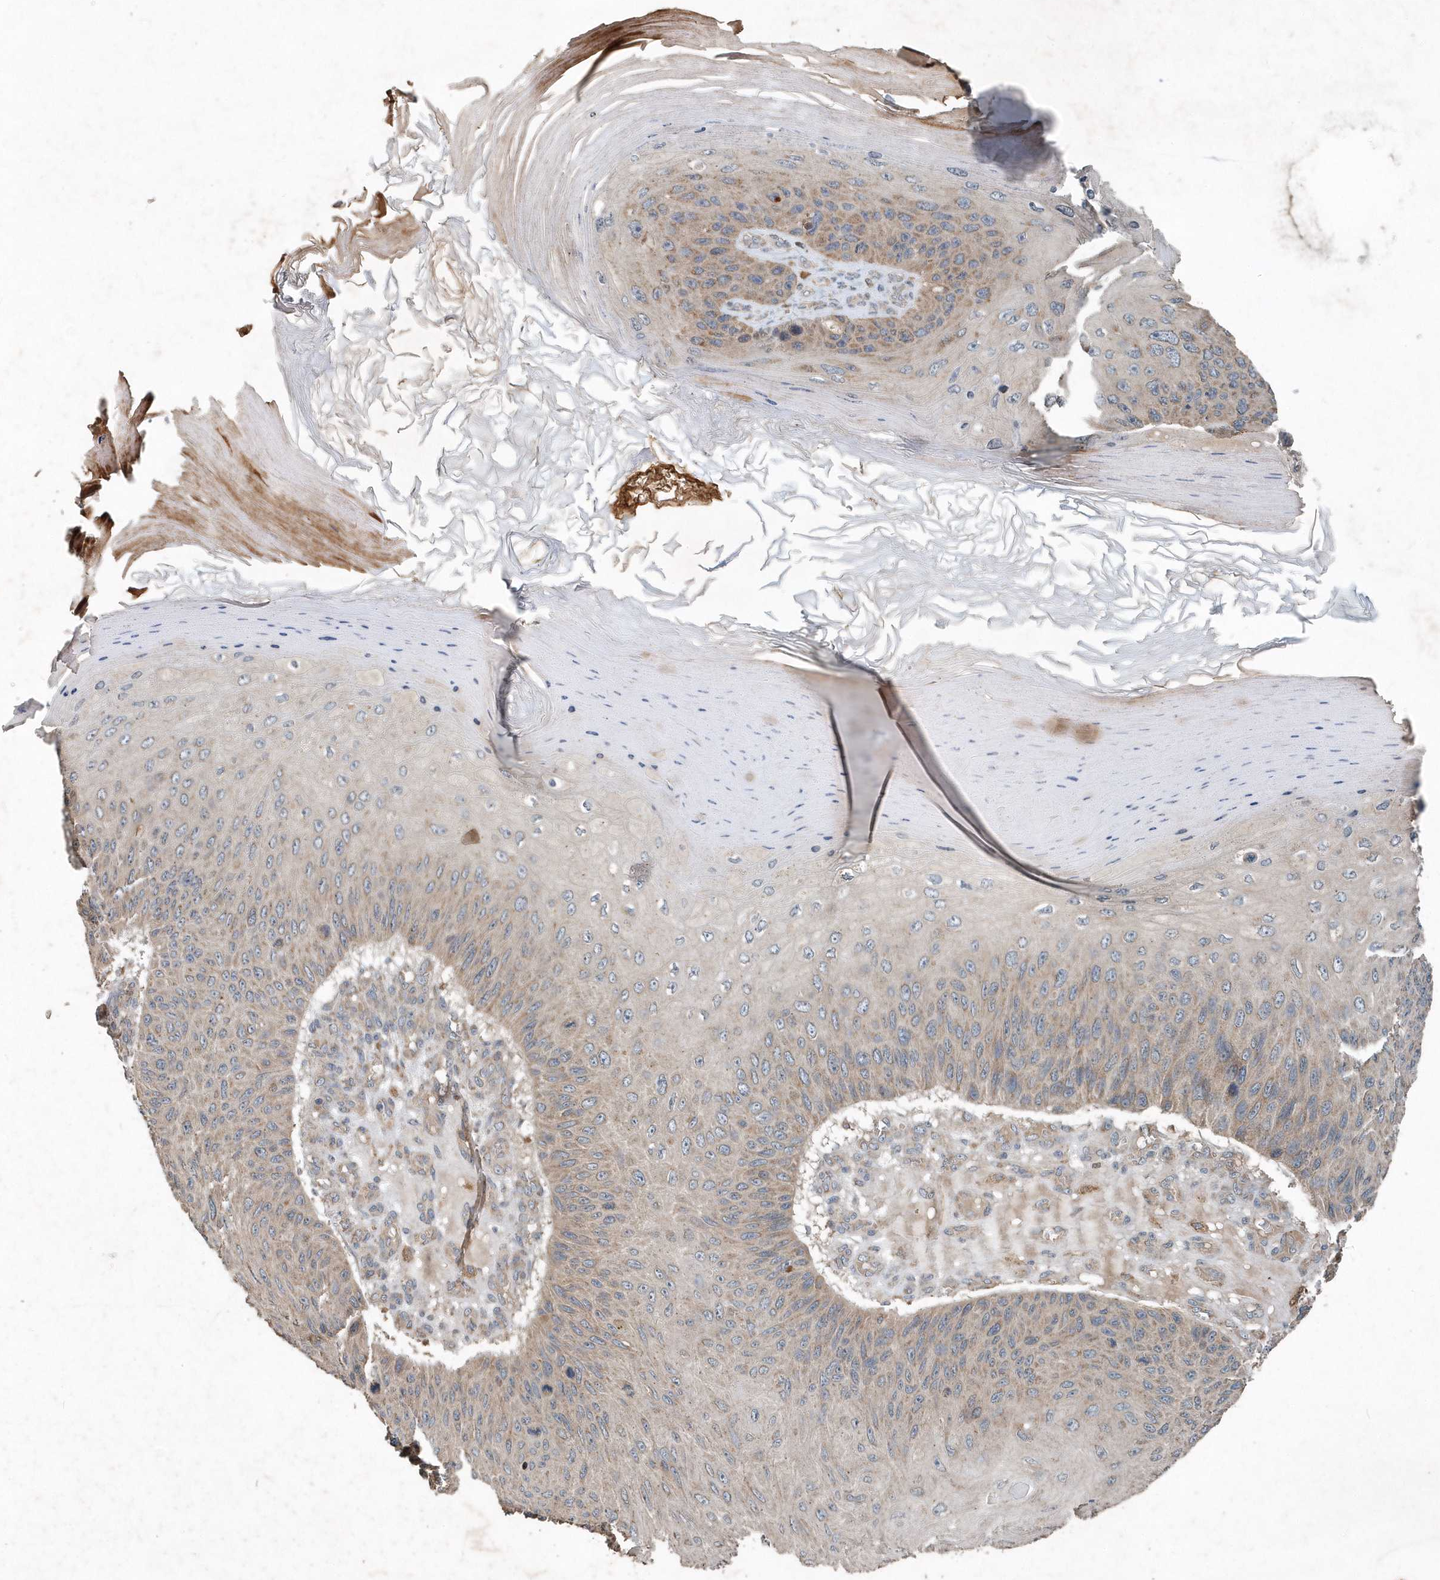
{"staining": {"intensity": "weak", "quantity": "25%-75%", "location": "cytoplasmic/membranous"}, "tissue": "skin cancer", "cell_type": "Tumor cells", "image_type": "cancer", "snomed": [{"axis": "morphology", "description": "Squamous cell carcinoma, NOS"}, {"axis": "topography", "description": "Skin"}], "caption": "This photomicrograph demonstrates squamous cell carcinoma (skin) stained with immunohistochemistry (IHC) to label a protein in brown. The cytoplasmic/membranous of tumor cells show weak positivity for the protein. Nuclei are counter-stained blue.", "gene": "SCFD2", "patient": {"sex": "female", "age": 88}}